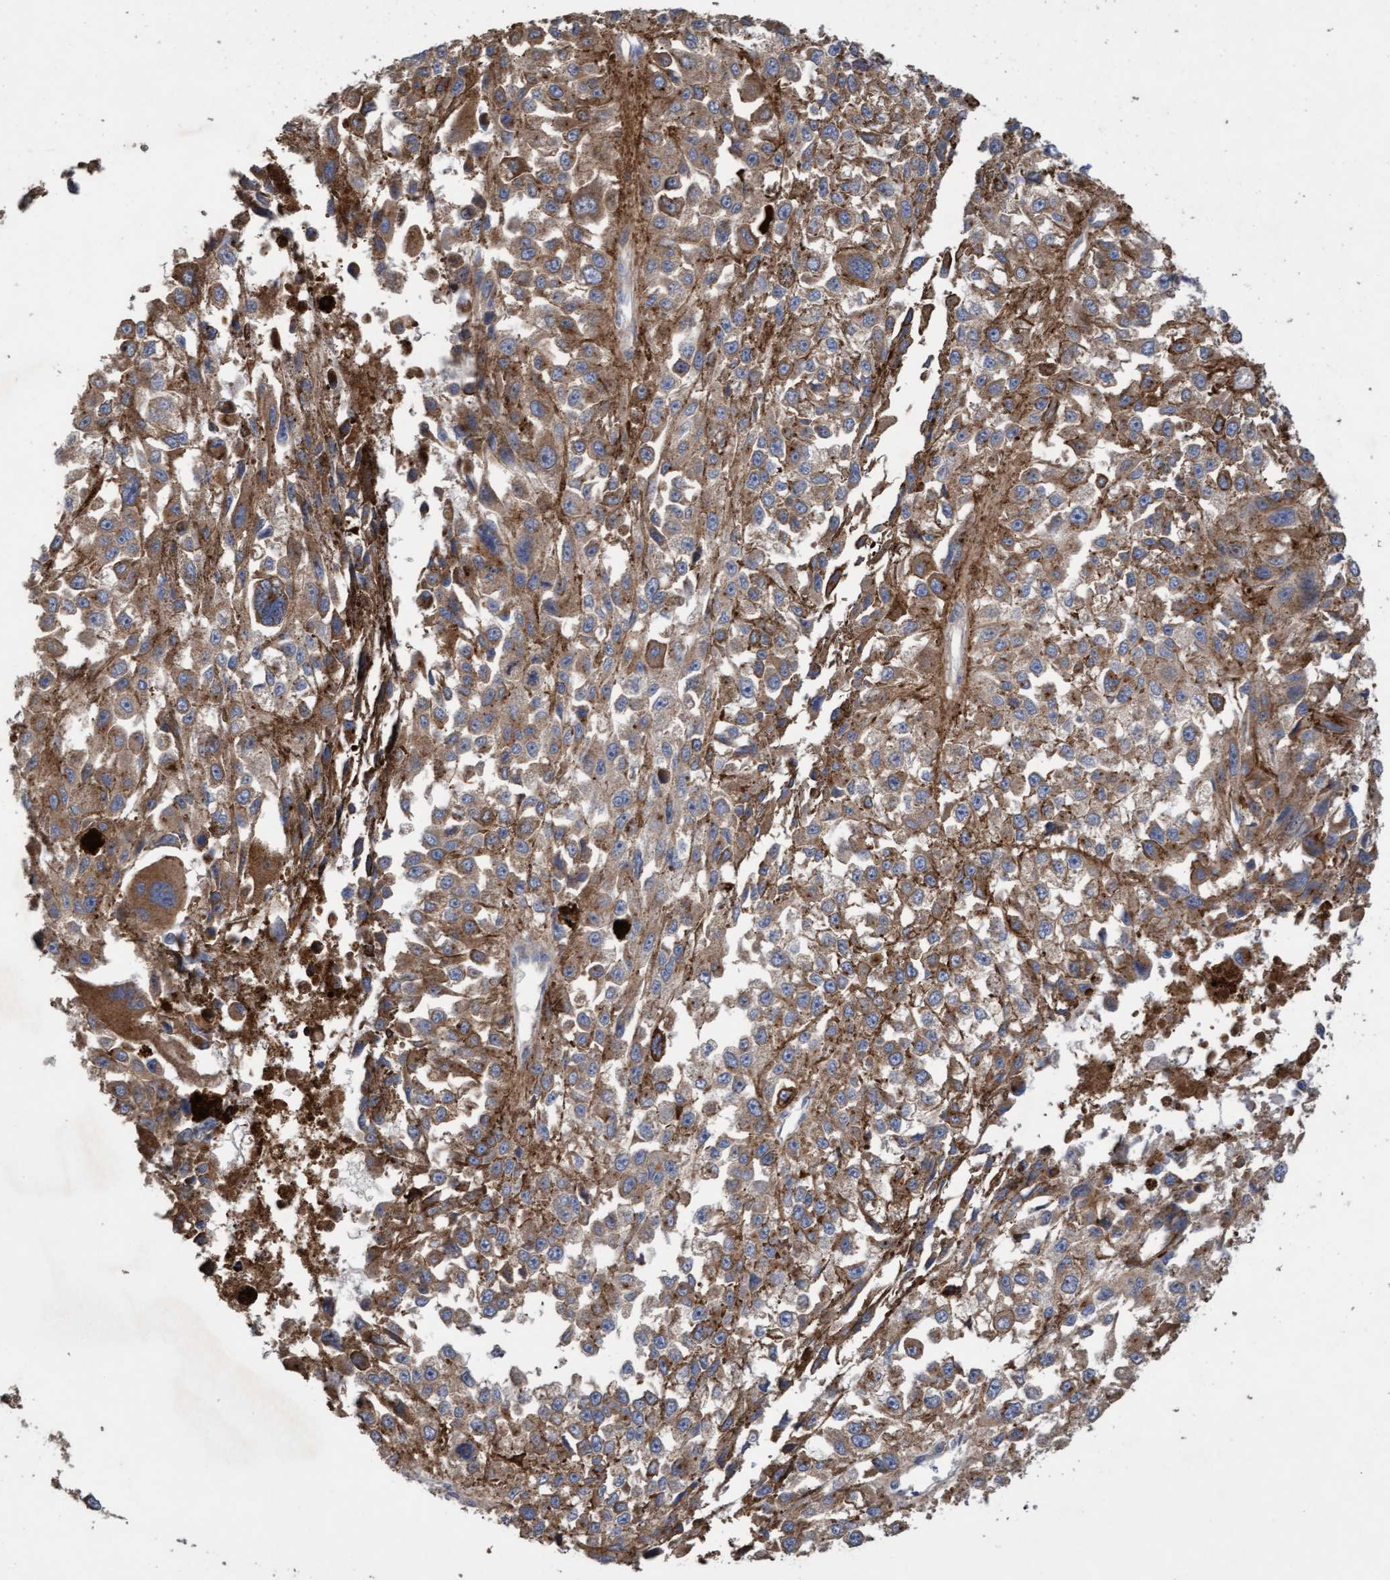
{"staining": {"intensity": "moderate", "quantity": ">75%", "location": "cytoplasmic/membranous"}, "tissue": "melanoma", "cell_type": "Tumor cells", "image_type": "cancer", "snomed": [{"axis": "morphology", "description": "Malignant melanoma, Metastatic site"}, {"axis": "topography", "description": "Lymph node"}], "caption": "A photomicrograph of human melanoma stained for a protein displays moderate cytoplasmic/membranous brown staining in tumor cells. Using DAB (3,3'-diaminobenzidine) (brown) and hematoxylin (blue) stains, captured at high magnification using brightfield microscopy.", "gene": "DDHD2", "patient": {"sex": "male", "age": 59}}